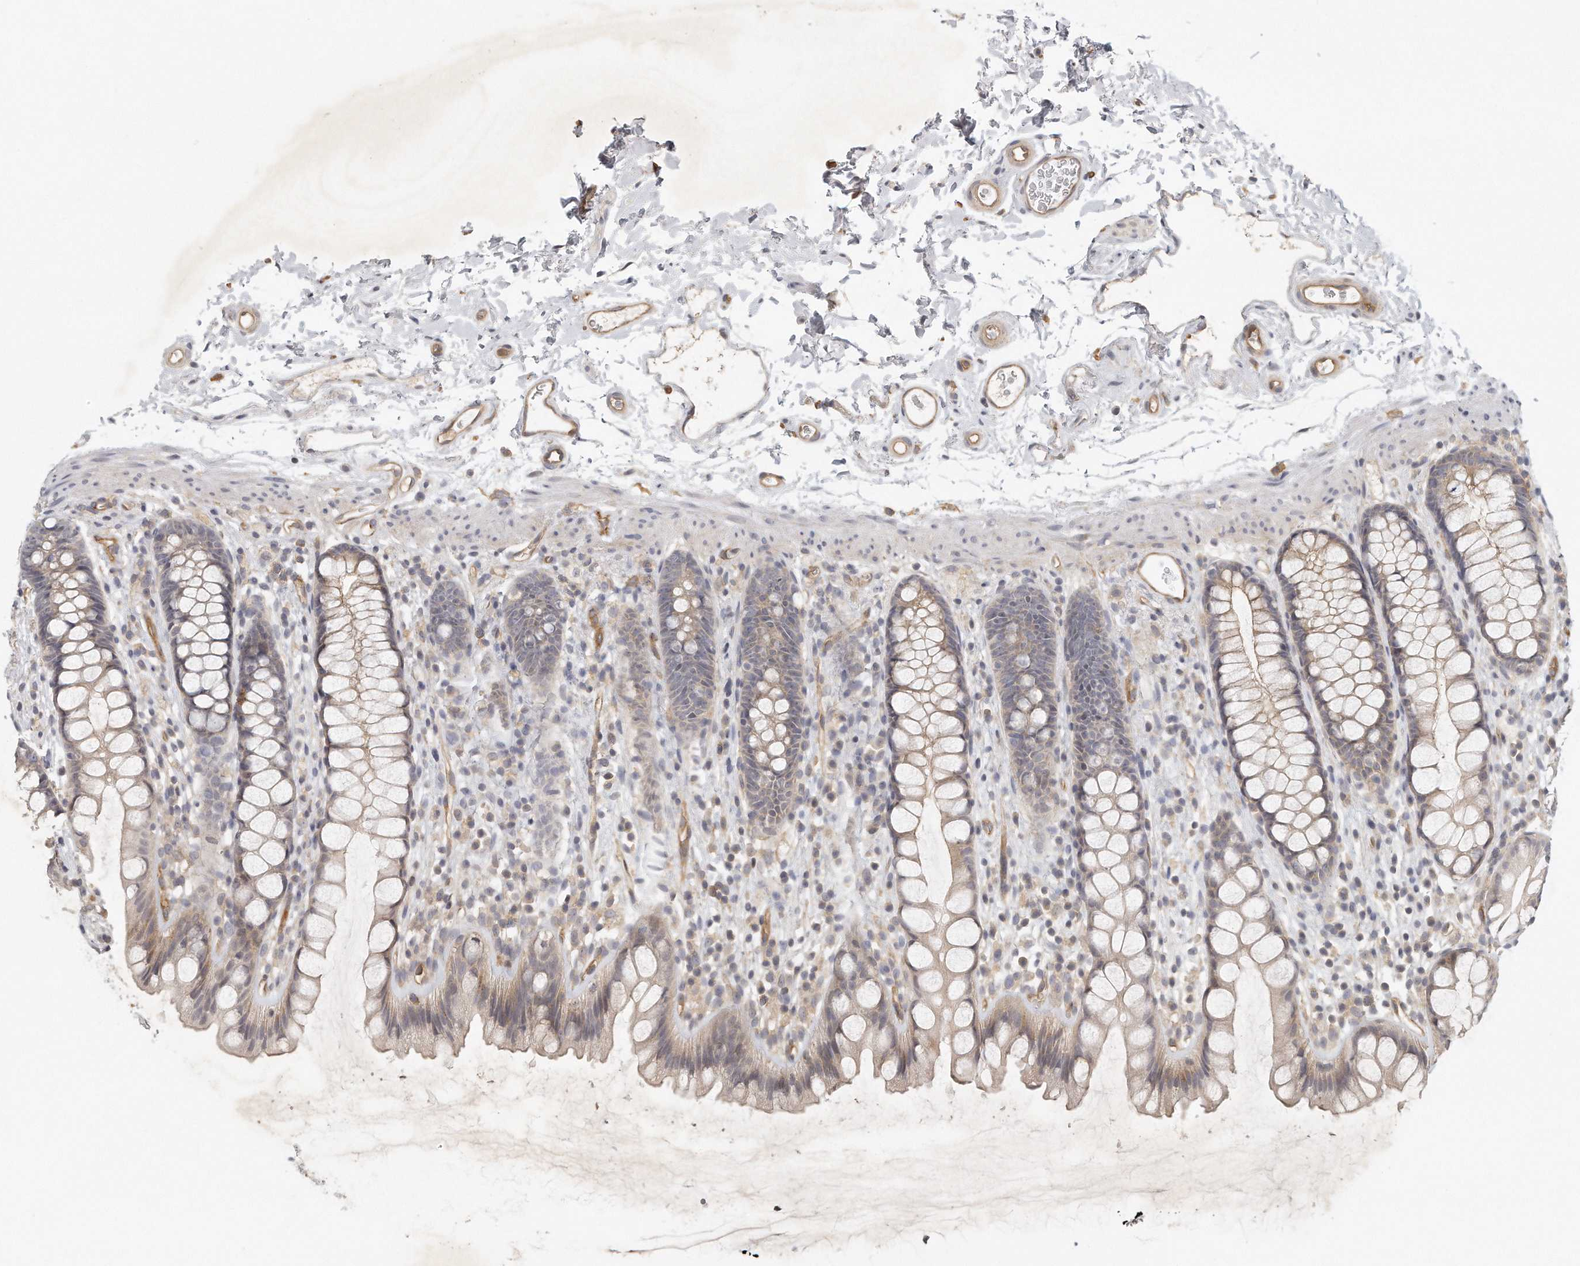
{"staining": {"intensity": "weak", "quantity": "<25%", "location": "cytoplasmic/membranous"}, "tissue": "rectum", "cell_type": "Glandular cells", "image_type": "normal", "snomed": [{"axis": "morphology", "description": "Normal tissue, NOS"}, {"axis": "topography", "description": "Rectum"}], "caption": "There is no significant expression in glandular cells of rectum. Brightfield microscopy of IHC stained with DAB (brown) and hematoxylin (blue), captured at high magnification.", "gene": "MTERF4", "patient": {"sex": "female", "age": 65}}